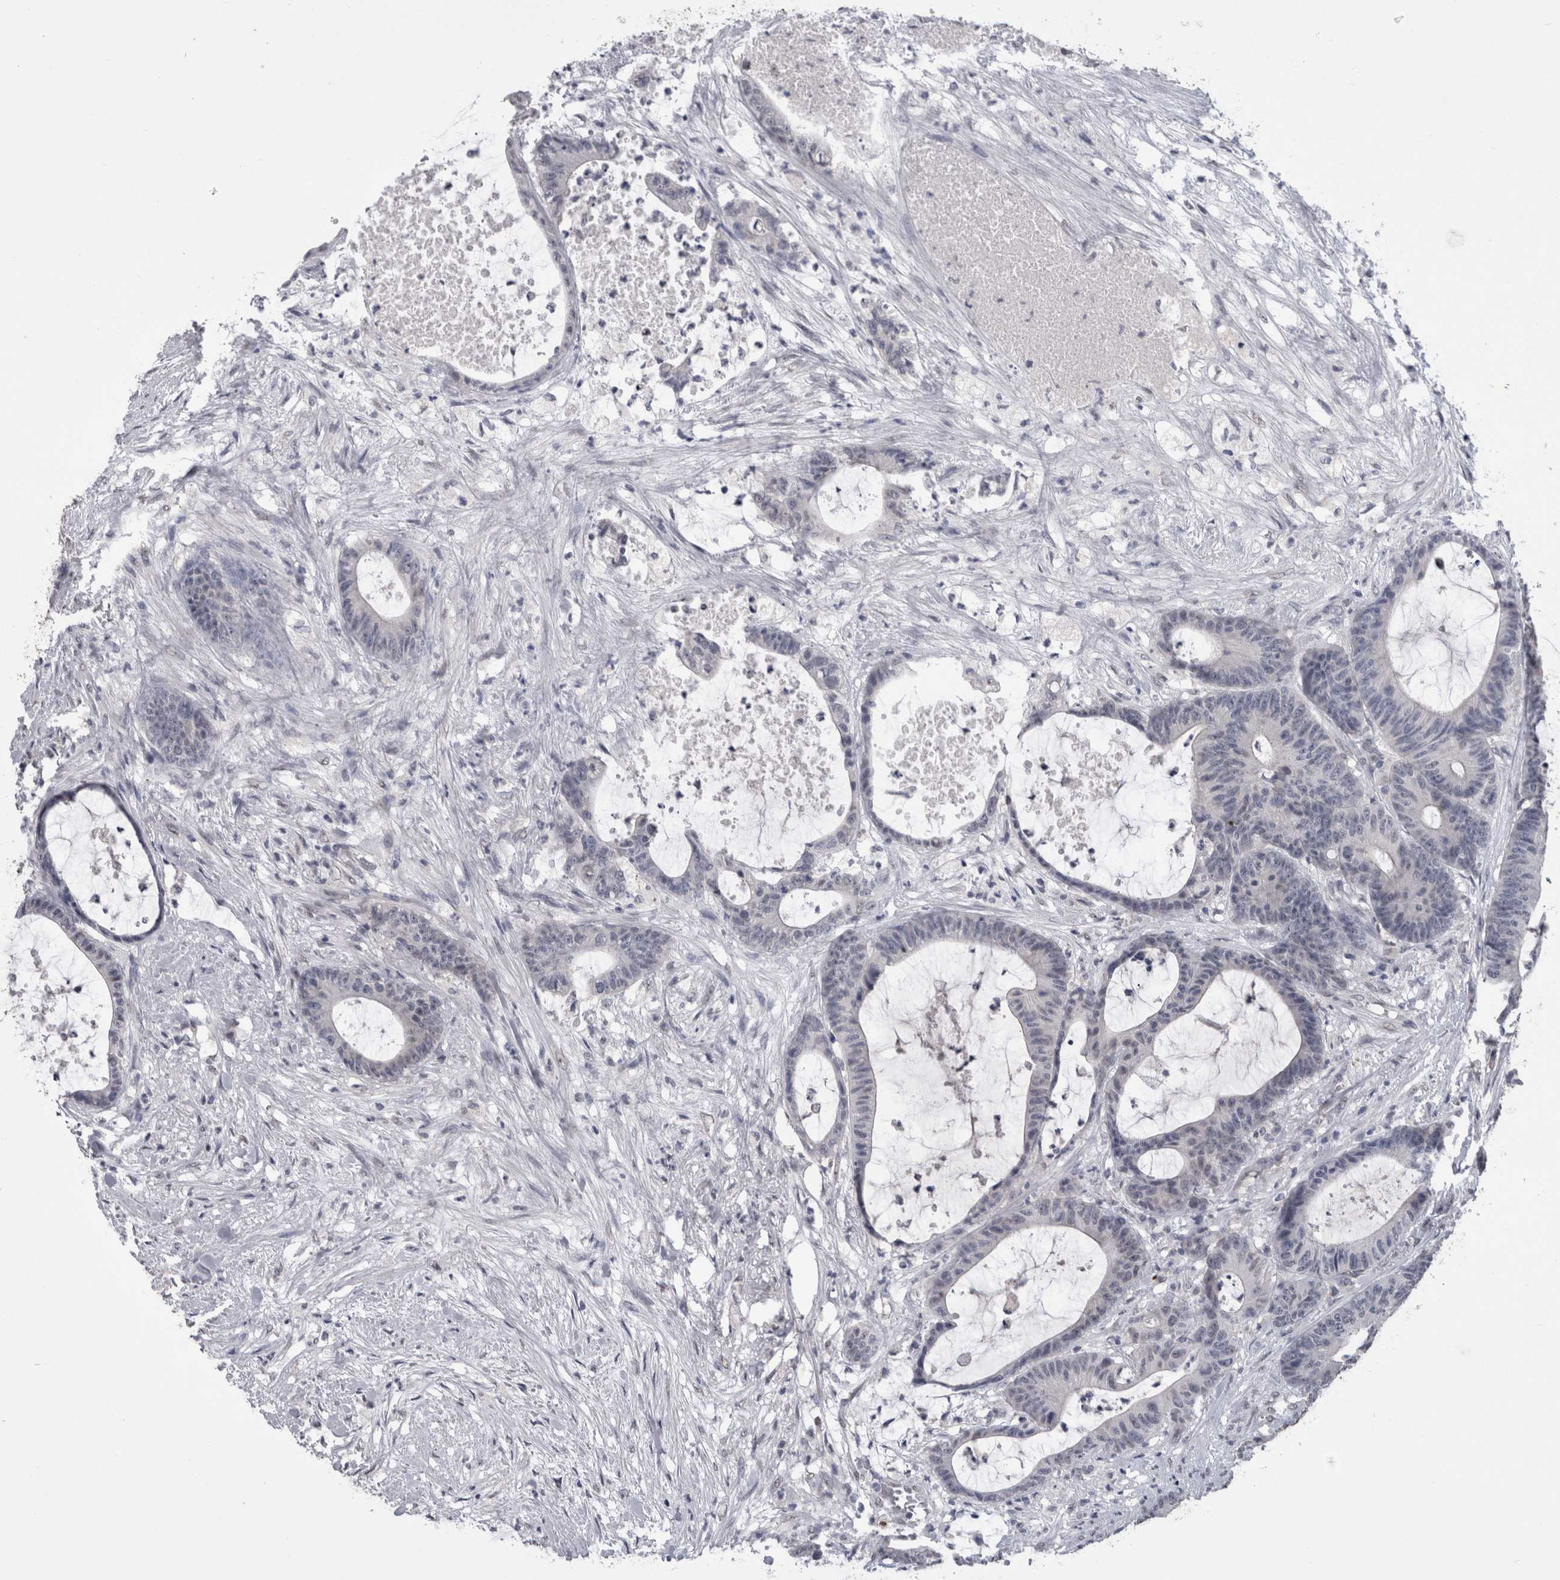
{"staining": {"intensity": "negative", "quantity": "none", "location": "none"}, "tissue": "colorectal cancer", "cell_type": "Tumor cells", "image_type": "cancer", "snomed": [{"axis": "morphology", "description": "Adenocarcinoma, NOS"}, {"axis": "topography", "description": "Colon"}], "caption": "Tumor cells are negative for brown protein staining in colorectal cancer.", "gene": "PAX5", "patient": {"sex": "female", "age": 84}}